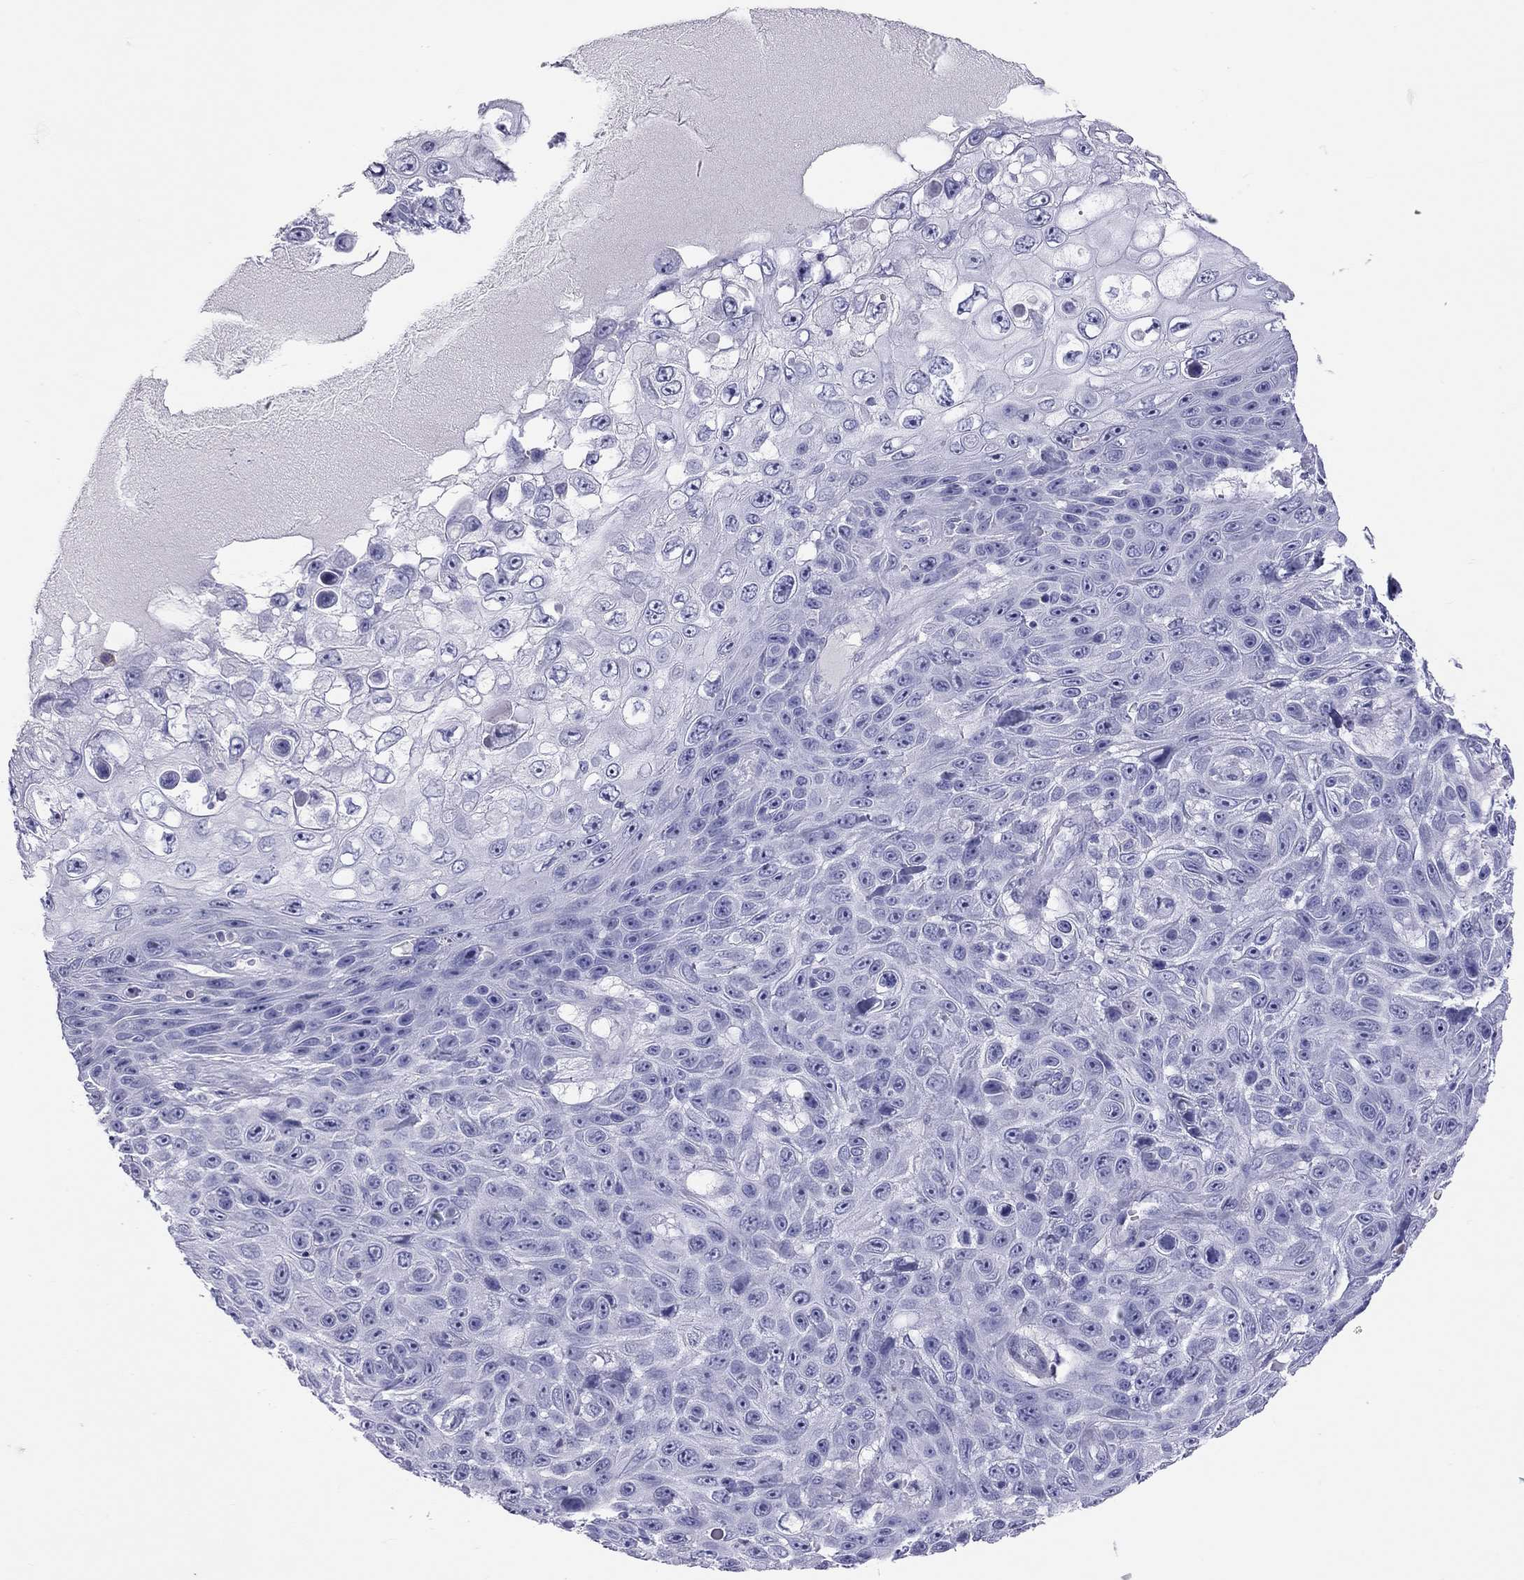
{"staining": {"intensity": "negative", "quantity": "none", "location": "none"}, "tissue": "skin cancer", "cell_type": "Tumor cells", "image_type": "cancer", "snomed": [{"axis": "morphology", "description": "Squamous cell carcinoma, NOS"}, {"axis": "topography", "description": "Skin"}], "caption": "Immunohistochemistry (IHC) of human skin cancer (squamous cell carcinoma) displays no positivity in tumor cells.", "gene": "STAG3", "patient": {"sex": "male", "age": 82}}